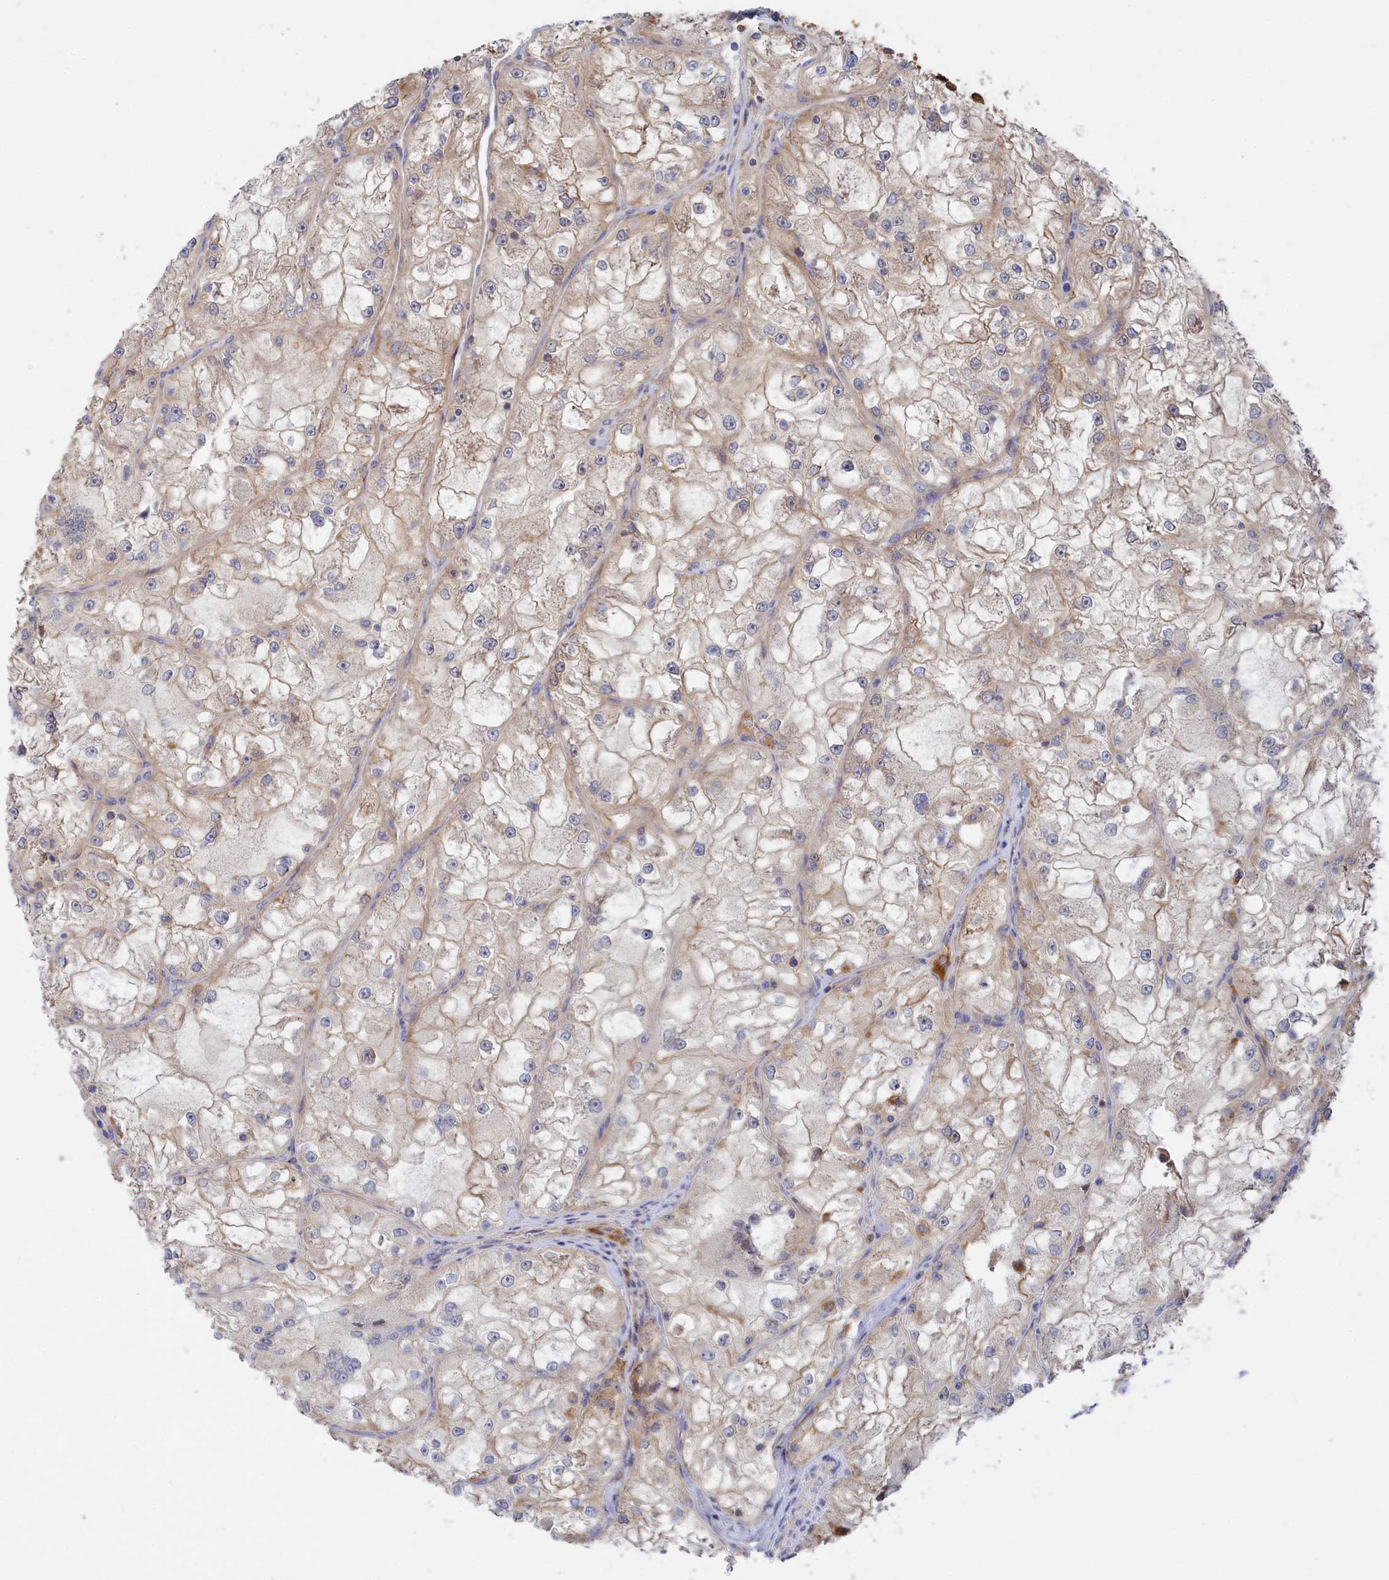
{"staining": {"intensity": "weak", "quantity": "<25%", "location": "cytoplasmic/membranous"}, "tissue": "renal cancer", "cell_type": "Tumor cells", "image_type": "cancer", "snomed": [{"axis": "morphology", "description": "Adenocarcinoma, NOS"}, {"axis": "topography", "description": "Kidney"}], "caption": "IHC image of neoplastic tissue: human adenocarcinoma (renal) stained with DAB (3,3'-diaminobenzidine) demonstrates no significant protein expression in tumor cells.", "gene": "SPATA5L1", "patient": {"sex": "female", "age": 72}}